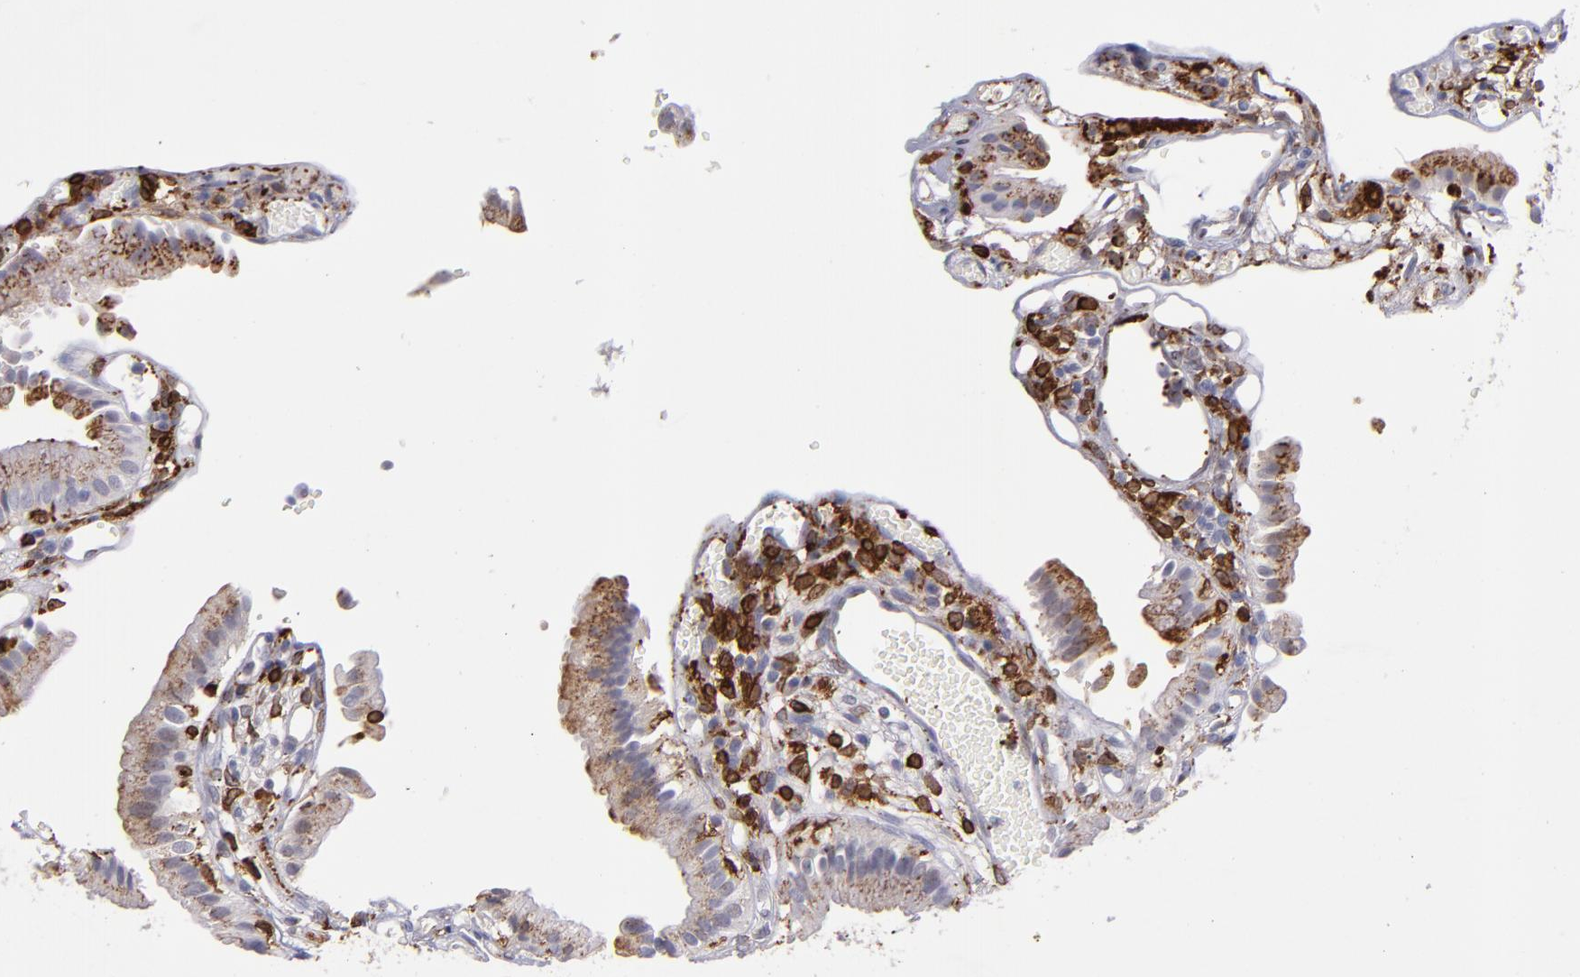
{"staining": {"intensity": "moderate", "quantity": ">75%", "location": "cytoplasmic/membranous"}, "tissue": "gallbladder", "cell_type": "Glandular cells", "image_type": "normal", "snomed": [{"axis": "morphology", "description": "Normal tissue, NOS"}, {"axis": "topography", "description": "Gallbladder"}], "caption": "Normal gallbladder shows moderate cytoplasmic/membranous staining in approximately >75% of glandular cells (Stains: DAB in brown, nuclei in blue, Microscopy: brightfield microscopy at high magnification)..", "gene": "PTGS1", "patient": {"sex": "male", "age": 65}}